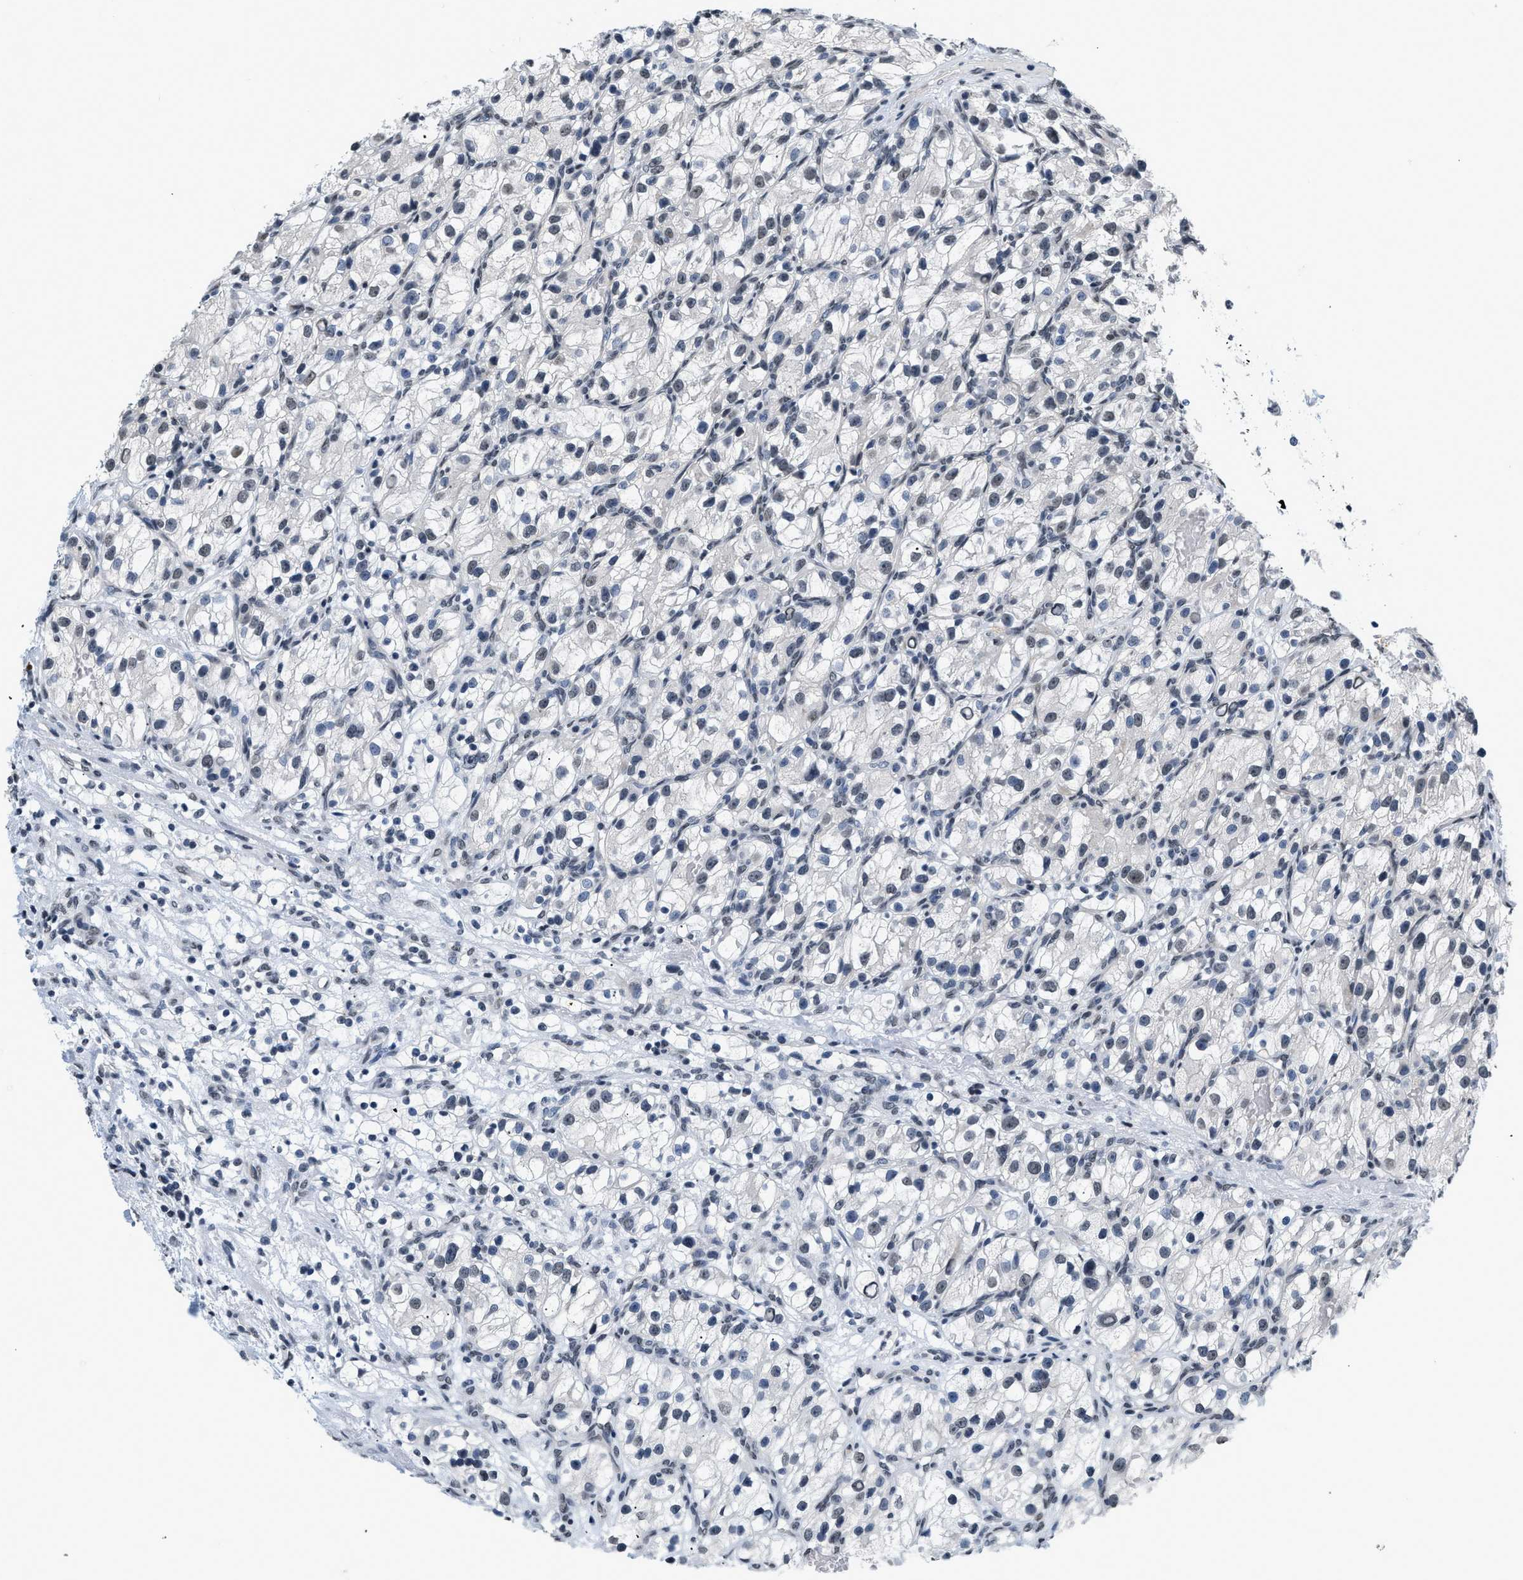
{"staining": {"intensity": "negative", "quantity": "none", "location": "none"}, "tissue": "renal cancer", "cell_type": "Tumor cells", "image_type": "cancer", "snomed": [{"axis": "morphology", "description": "Adenocarcinoma, NOS"}, {"axis": "topography", "description": "Kidney"}], "caption": "The image reveals no significant expression in tumor cells of adenocarcinoma (renal). (DAB (3,3'-diaminobenzidine) IHC, high magnification).", "gene": "RAF1", "patient": {"sex": "female", "age": 57}}